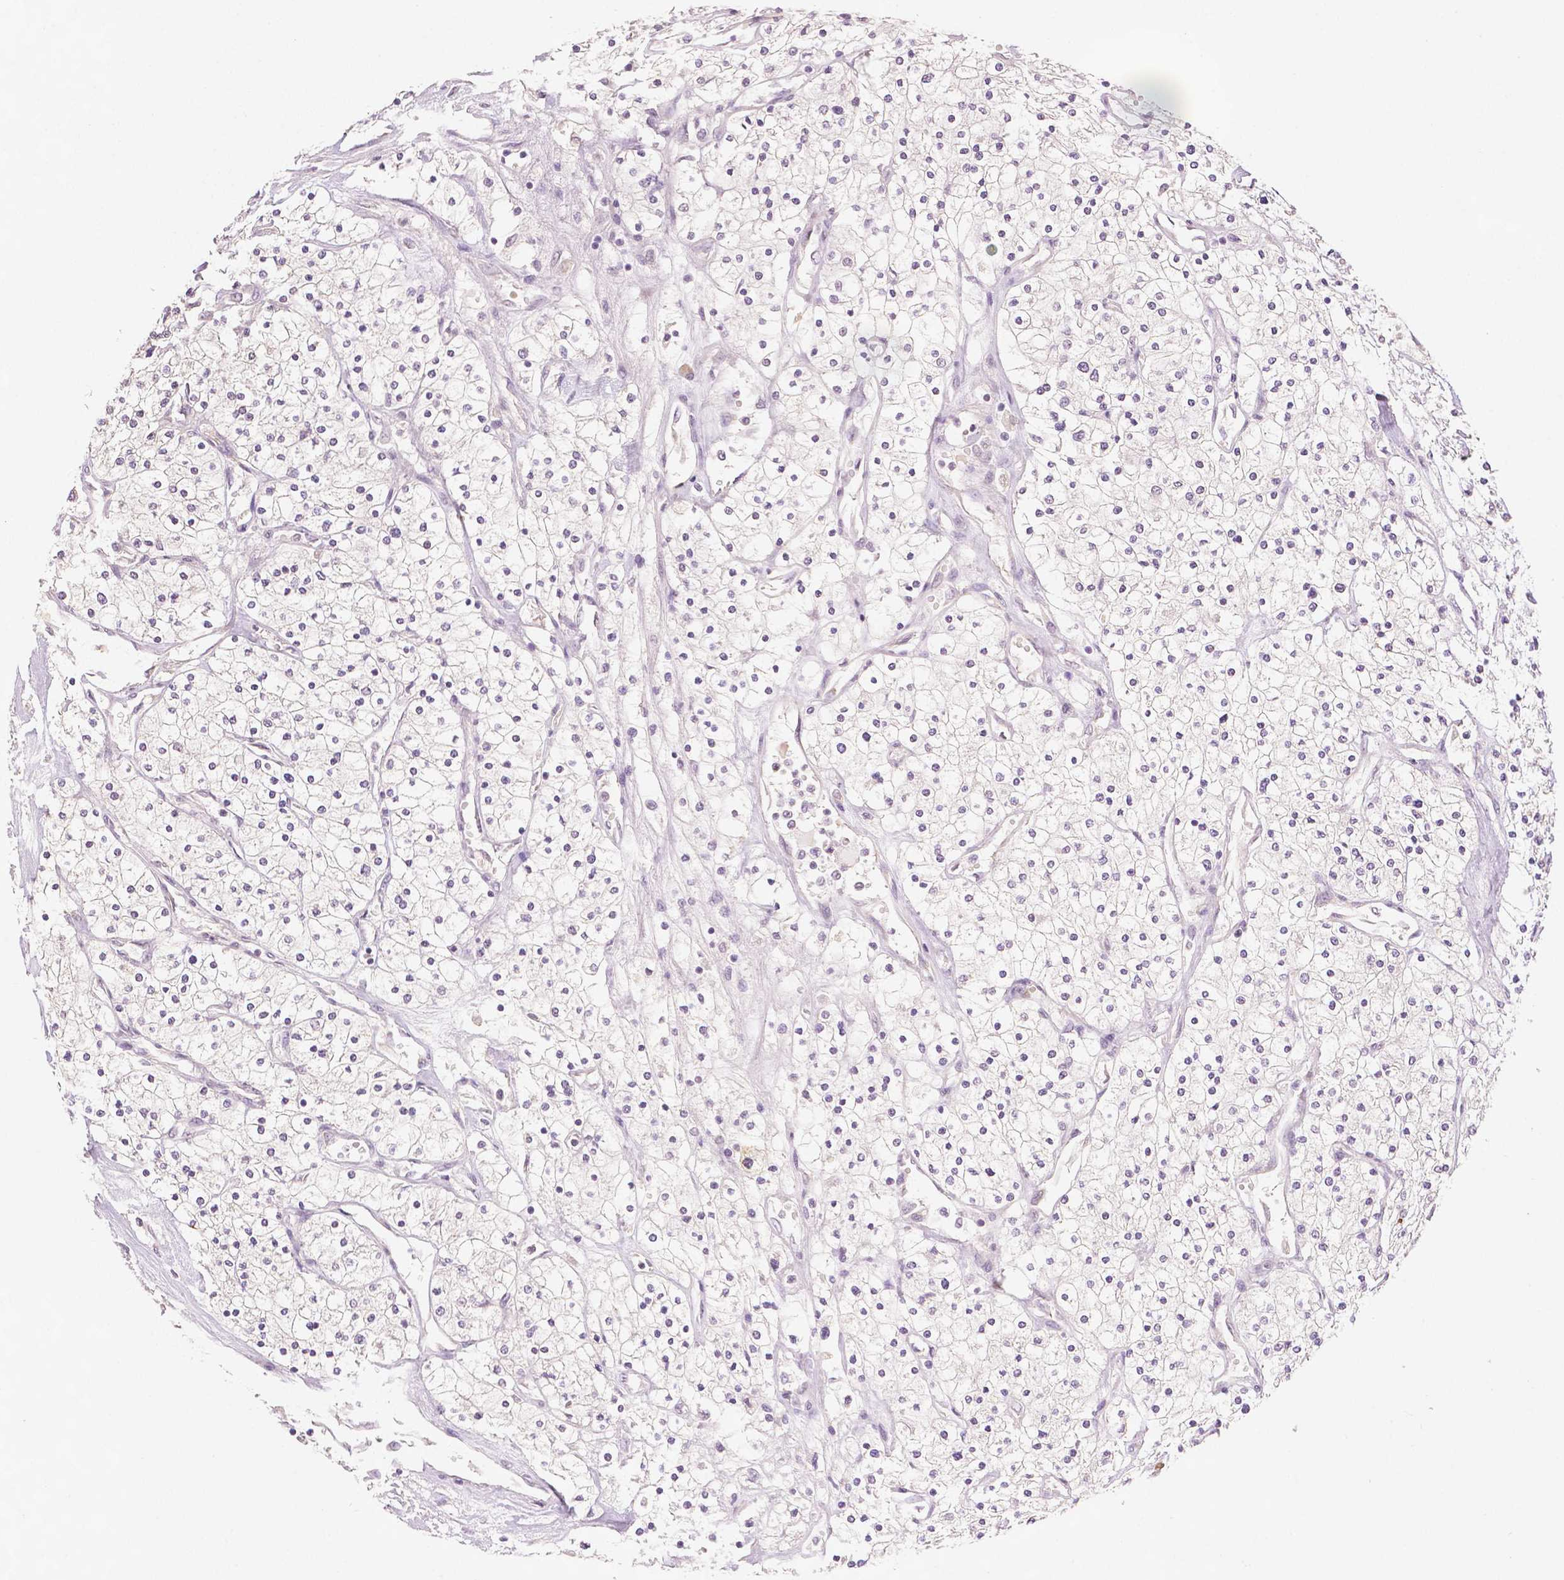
{"staining": {"intensity": "weak", "quantity": "<25%", "location": "nuclear"}, "tissue": "renal cancer", "cell_type": "Tumor cells", "image_type": "cancer", "snomed": [{"axis": "morphology", "description": "Adenocarcinoma, NOS"}, {"axis": "topography", "description": "Kidney"}], "caption": "This is an immunohistochemistry (IHC) photomicrograph of human adenocarcinoma (renal). There is no staining in tumor cells.", "gene": "TGM1", "patient": {"sex": "male", "age": 80}}